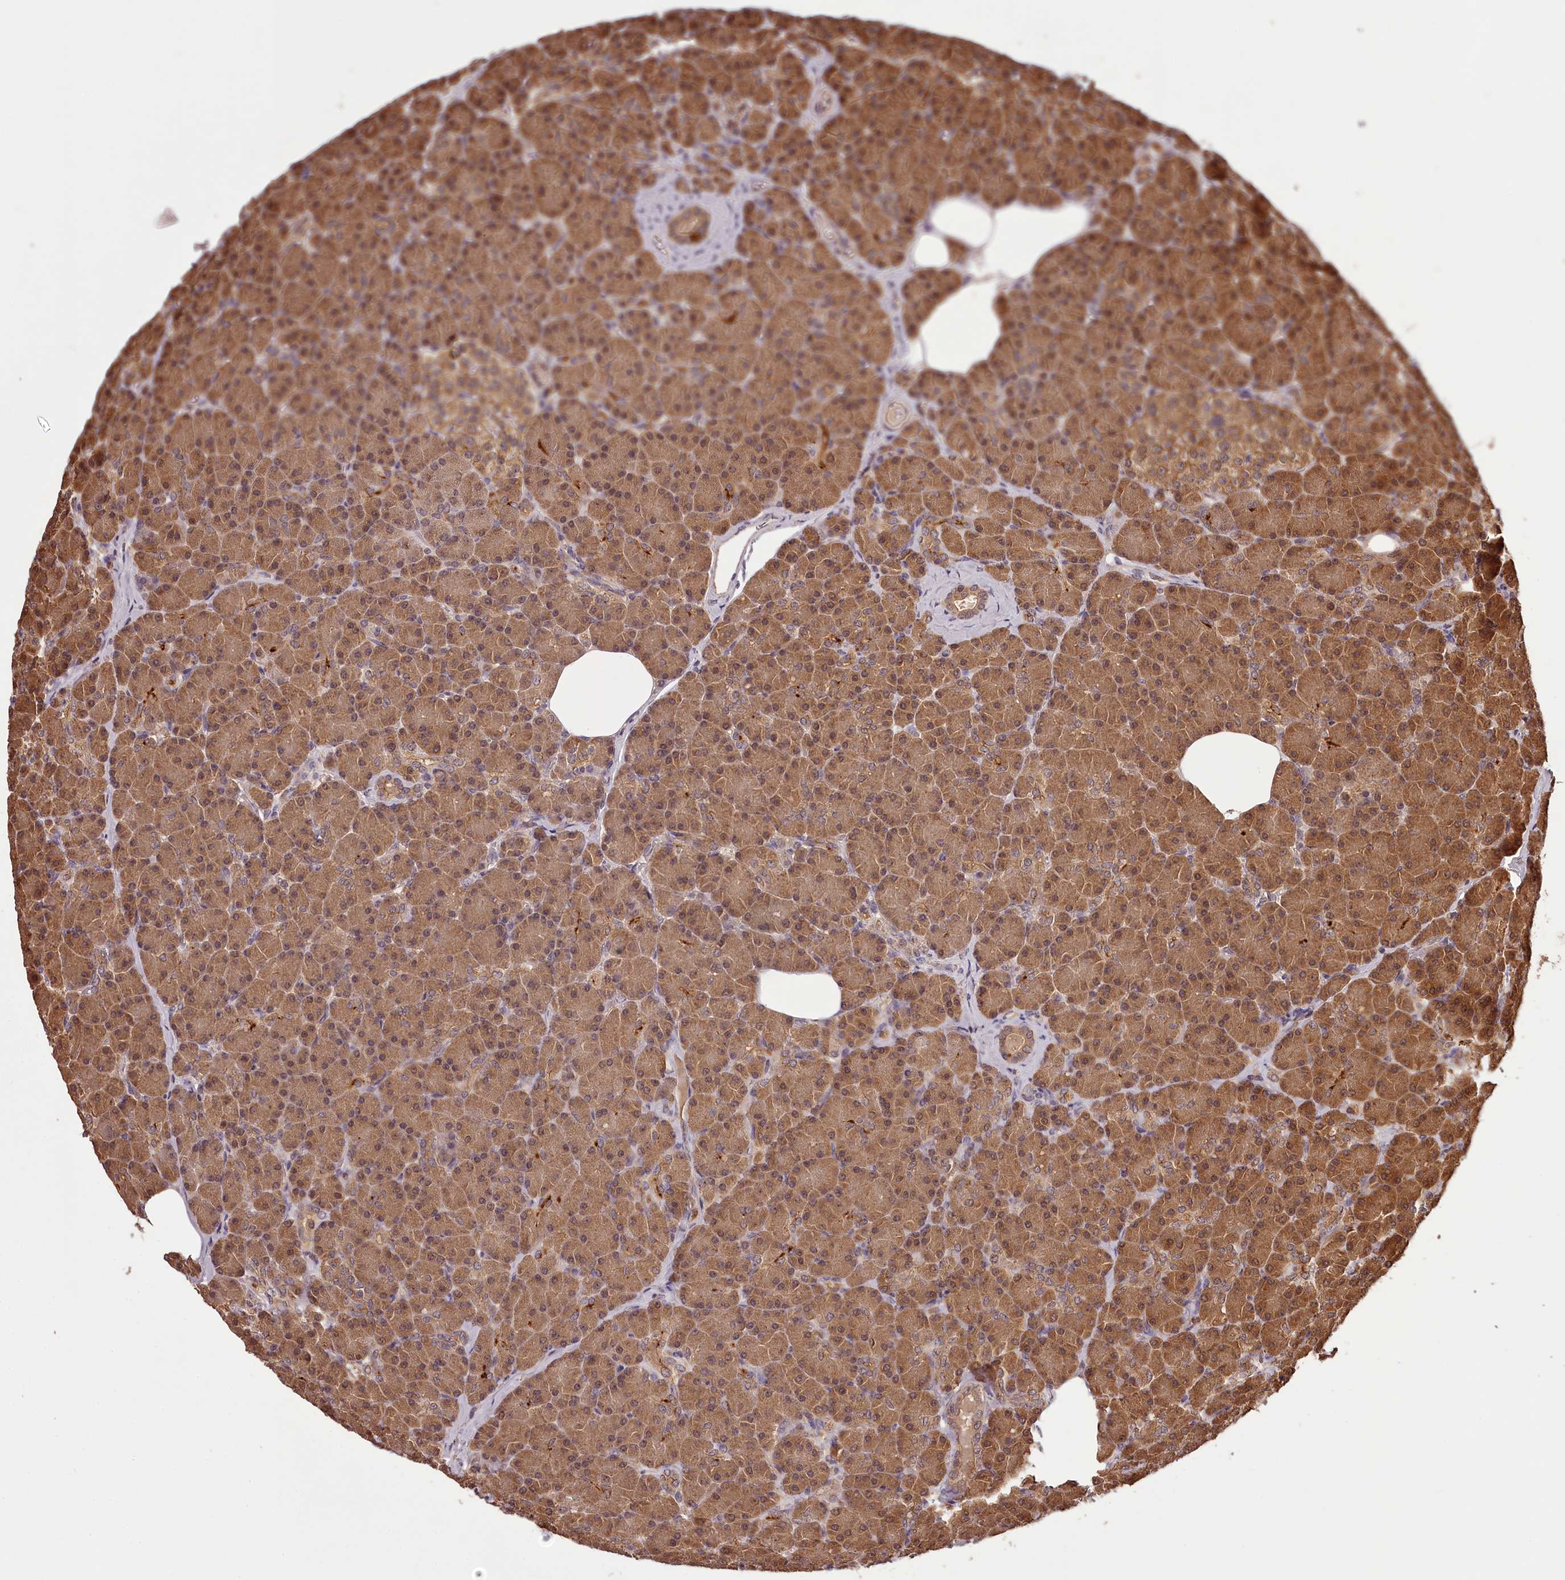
{"staining": {"intensity": "moderate", "quantity": ">75%", "location": "cytoplasmic/membranous,nuclear"}, "tissue": "pancreas", "cell_type": "Exocrine glandular cells", "image_type": "normal", "snomed": [{"axis": "morphology", "description": "Normal tissue, NOS"}, {"axis": "topography", "description": "Pancreas"}], "caption": "Brown immunohistochemical staining in normal pancreas exhibits moderate cytoplasmic/membranous,nuclear staining in approximately >75% of exocrine glandular cells.", "gene": "TTC12", "patient": {"sex": "female", "age": 43}}